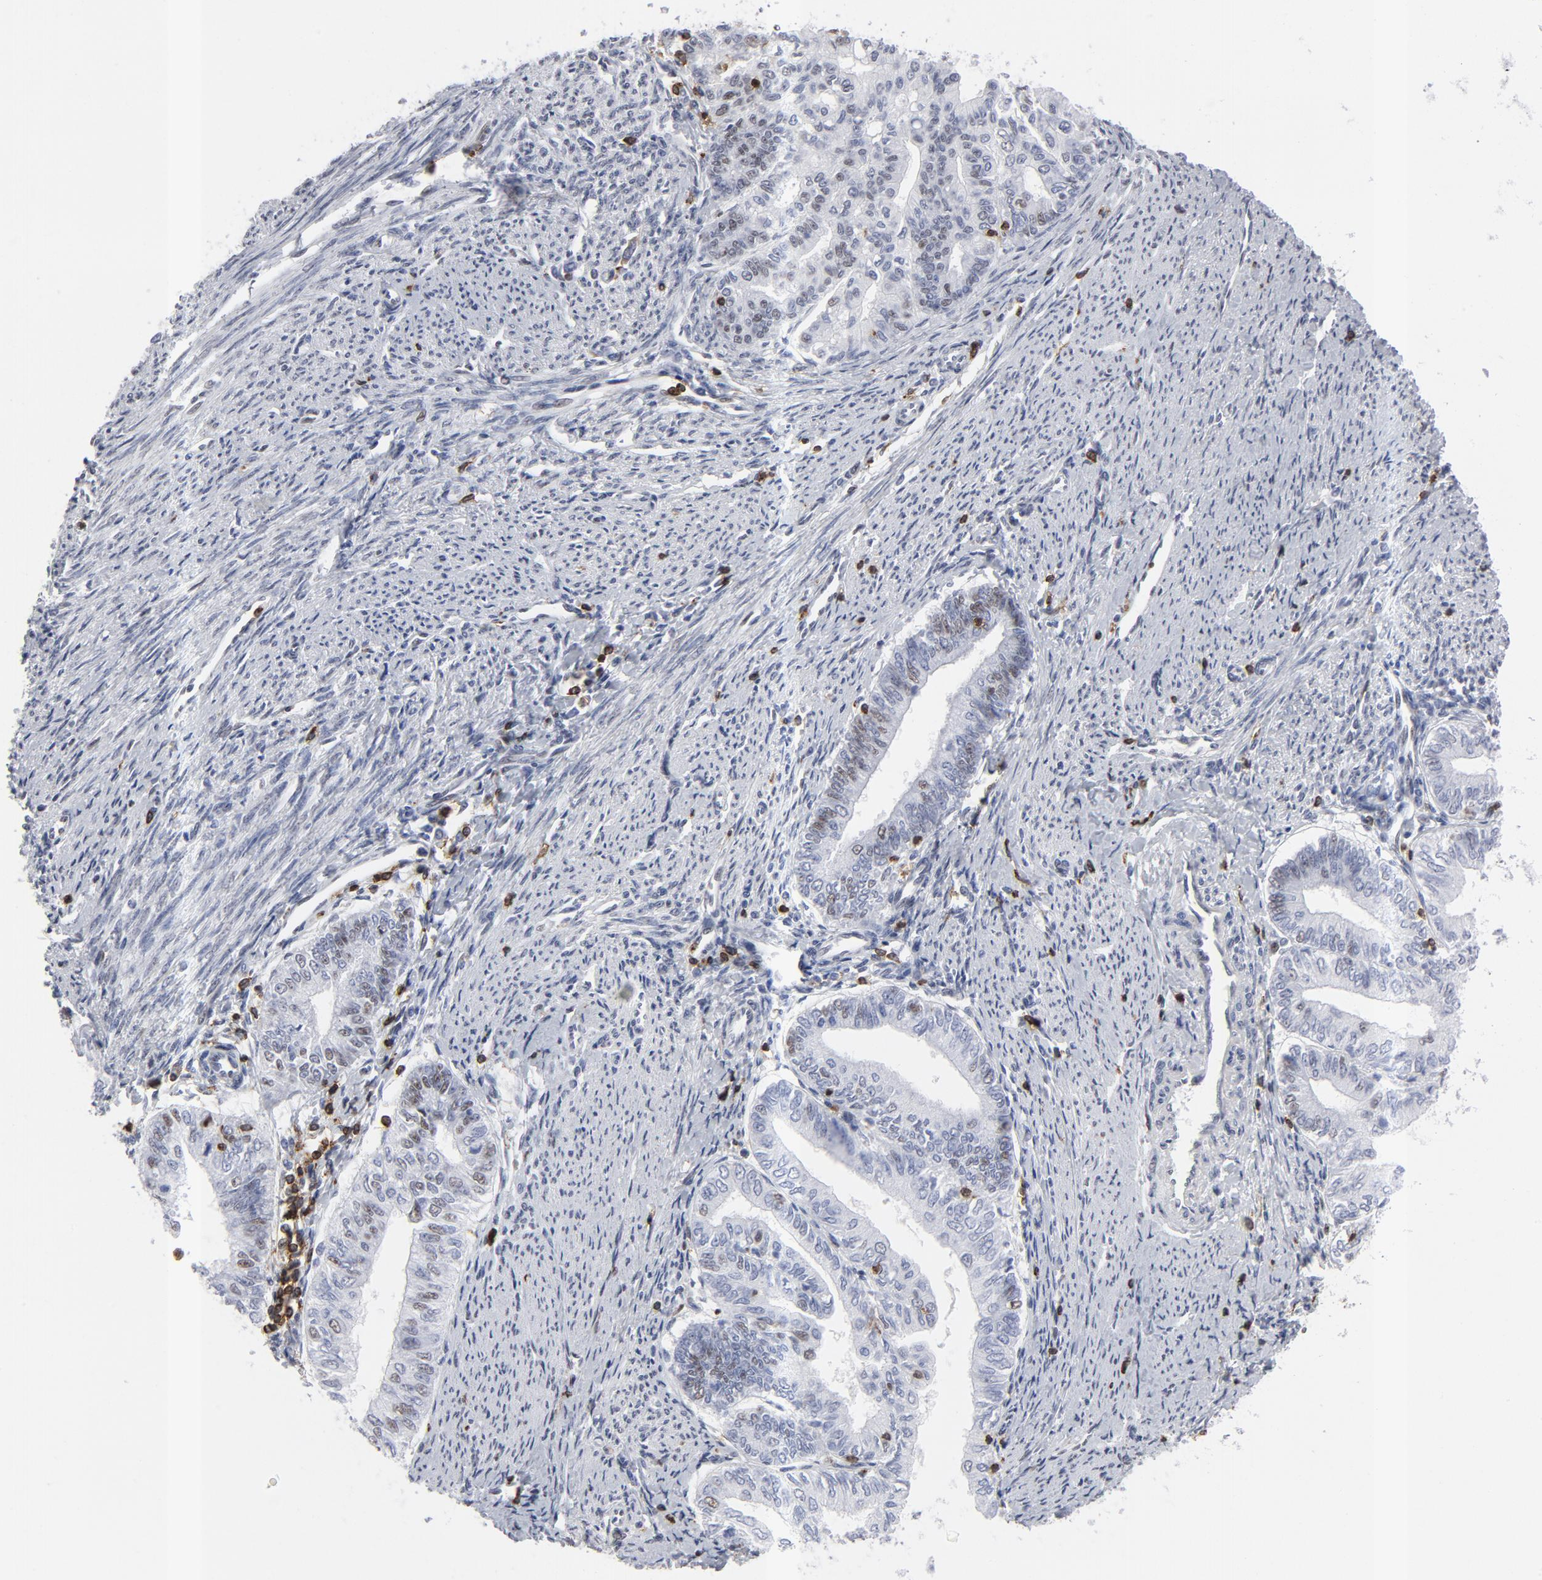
{"staining": {"intensity": "weak", "quantity": "<25%", "location": "nuclear"}, "tissue": "endometrial cancer", "cell_type": "Tumor cells", "image_type": "cancer", "snomed": [{"axis": "morphology", "description": "Adenocarcinoma, NOS"}, {"axis": "topography", "description": "Endometrium"}], "caption": "IHC of human endometrial cancer reveals no expression in tumor cells. Brightfield microscopy of immunohistochemistry (IHC) stained with DAB (3,3'-diaminobenzidine) (brown) and hematoxylin (blue), captured at high magnification.", "gene": "CD2", "patient": {"sex": "female", "age": 66}}